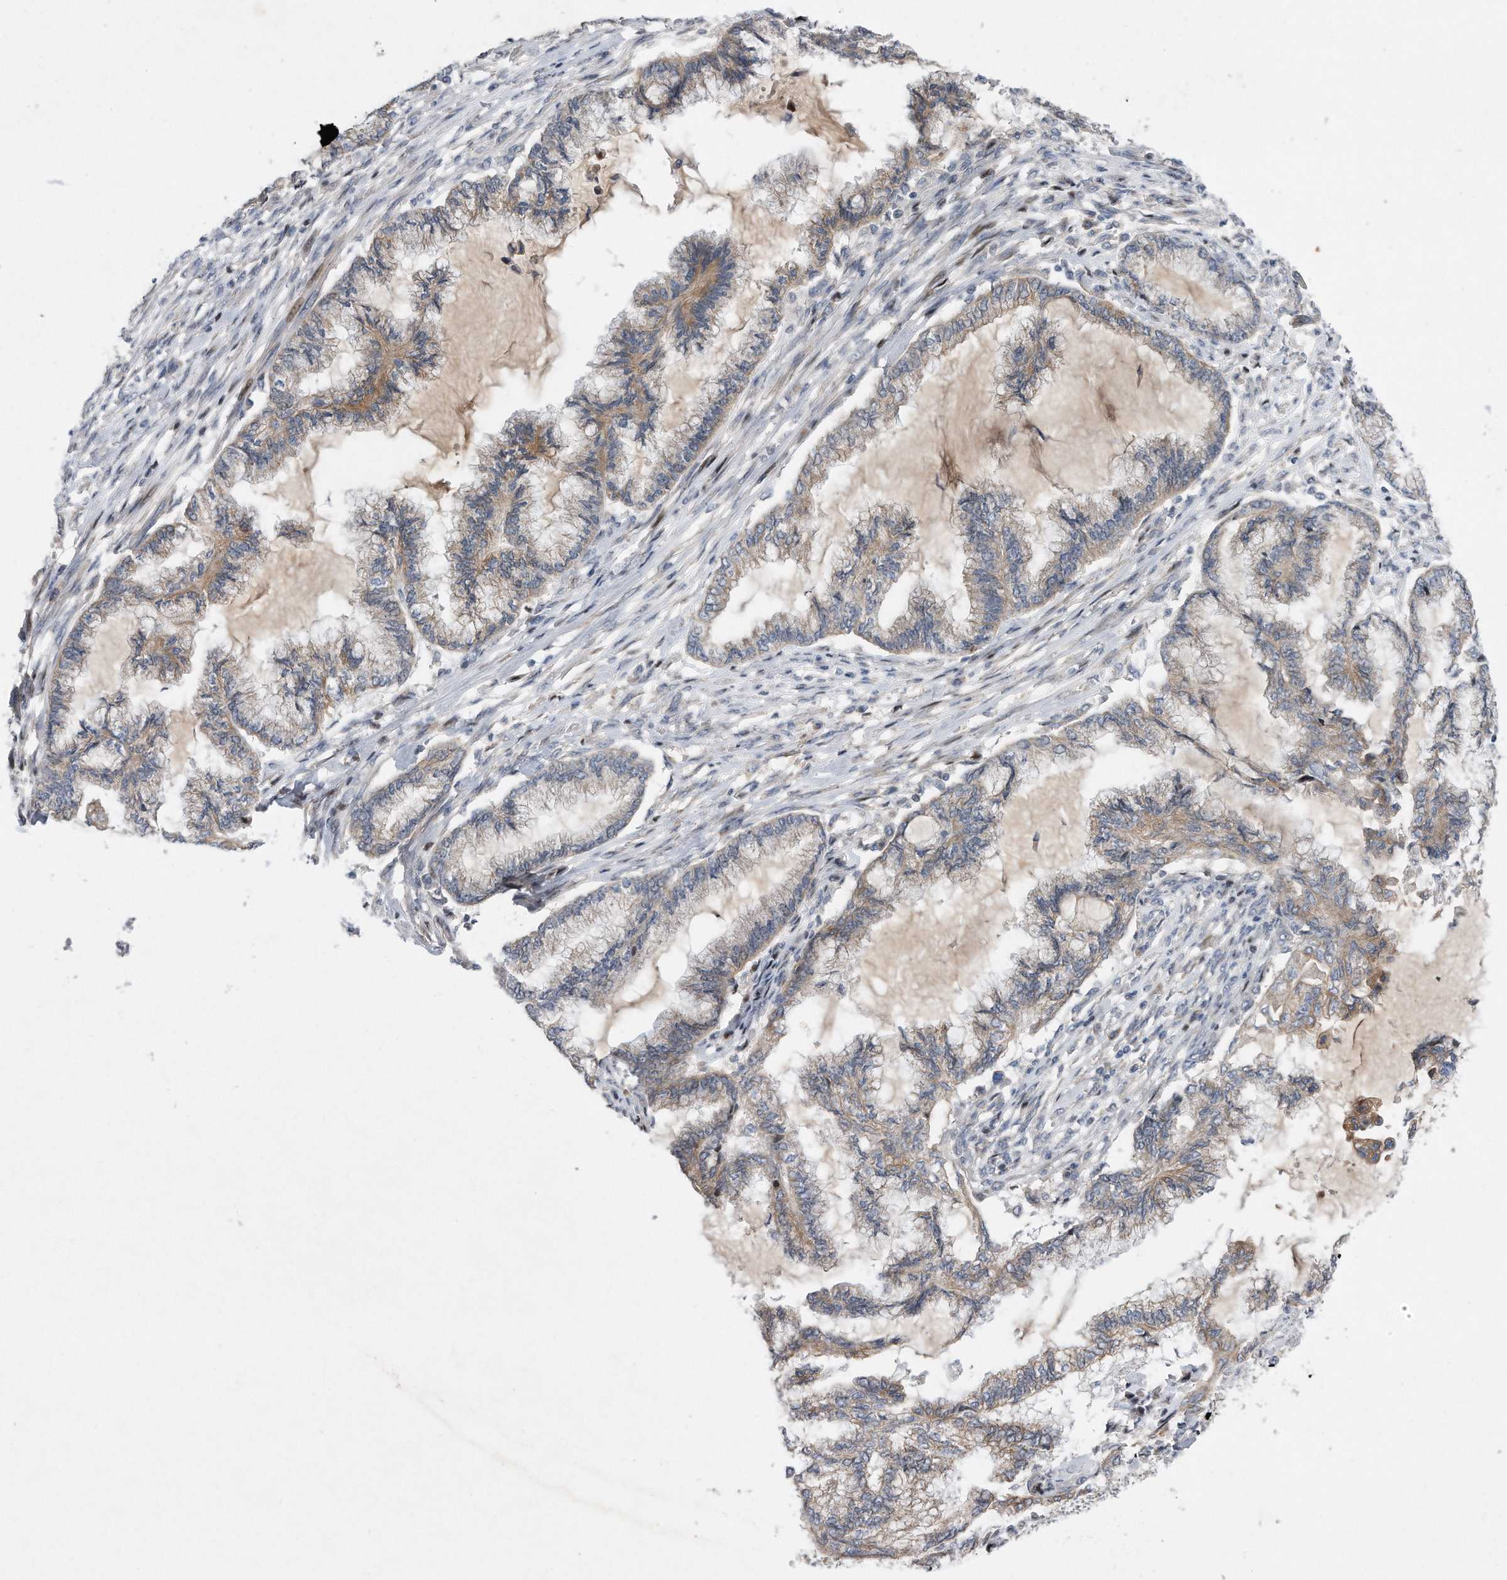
{"staining": {"intensity": "negative", "quantity": "none", "location": "none"}, "tissue": "endometrial cancer", "cell_type": "Tumor cells", "image_type": "cancer", "snomed": [{"axis": "morphology", "description": "Adenocarcinoma, NOS"}, {"axis": "topography", "description": "Endometrium"}], "caption": "Endometrial adenocarcinoma was stained to show a protein in brown. There is no significant positivity in tumor cells.", "gene": "CDH12", "patient": {"sex": "female", "age": 86}}